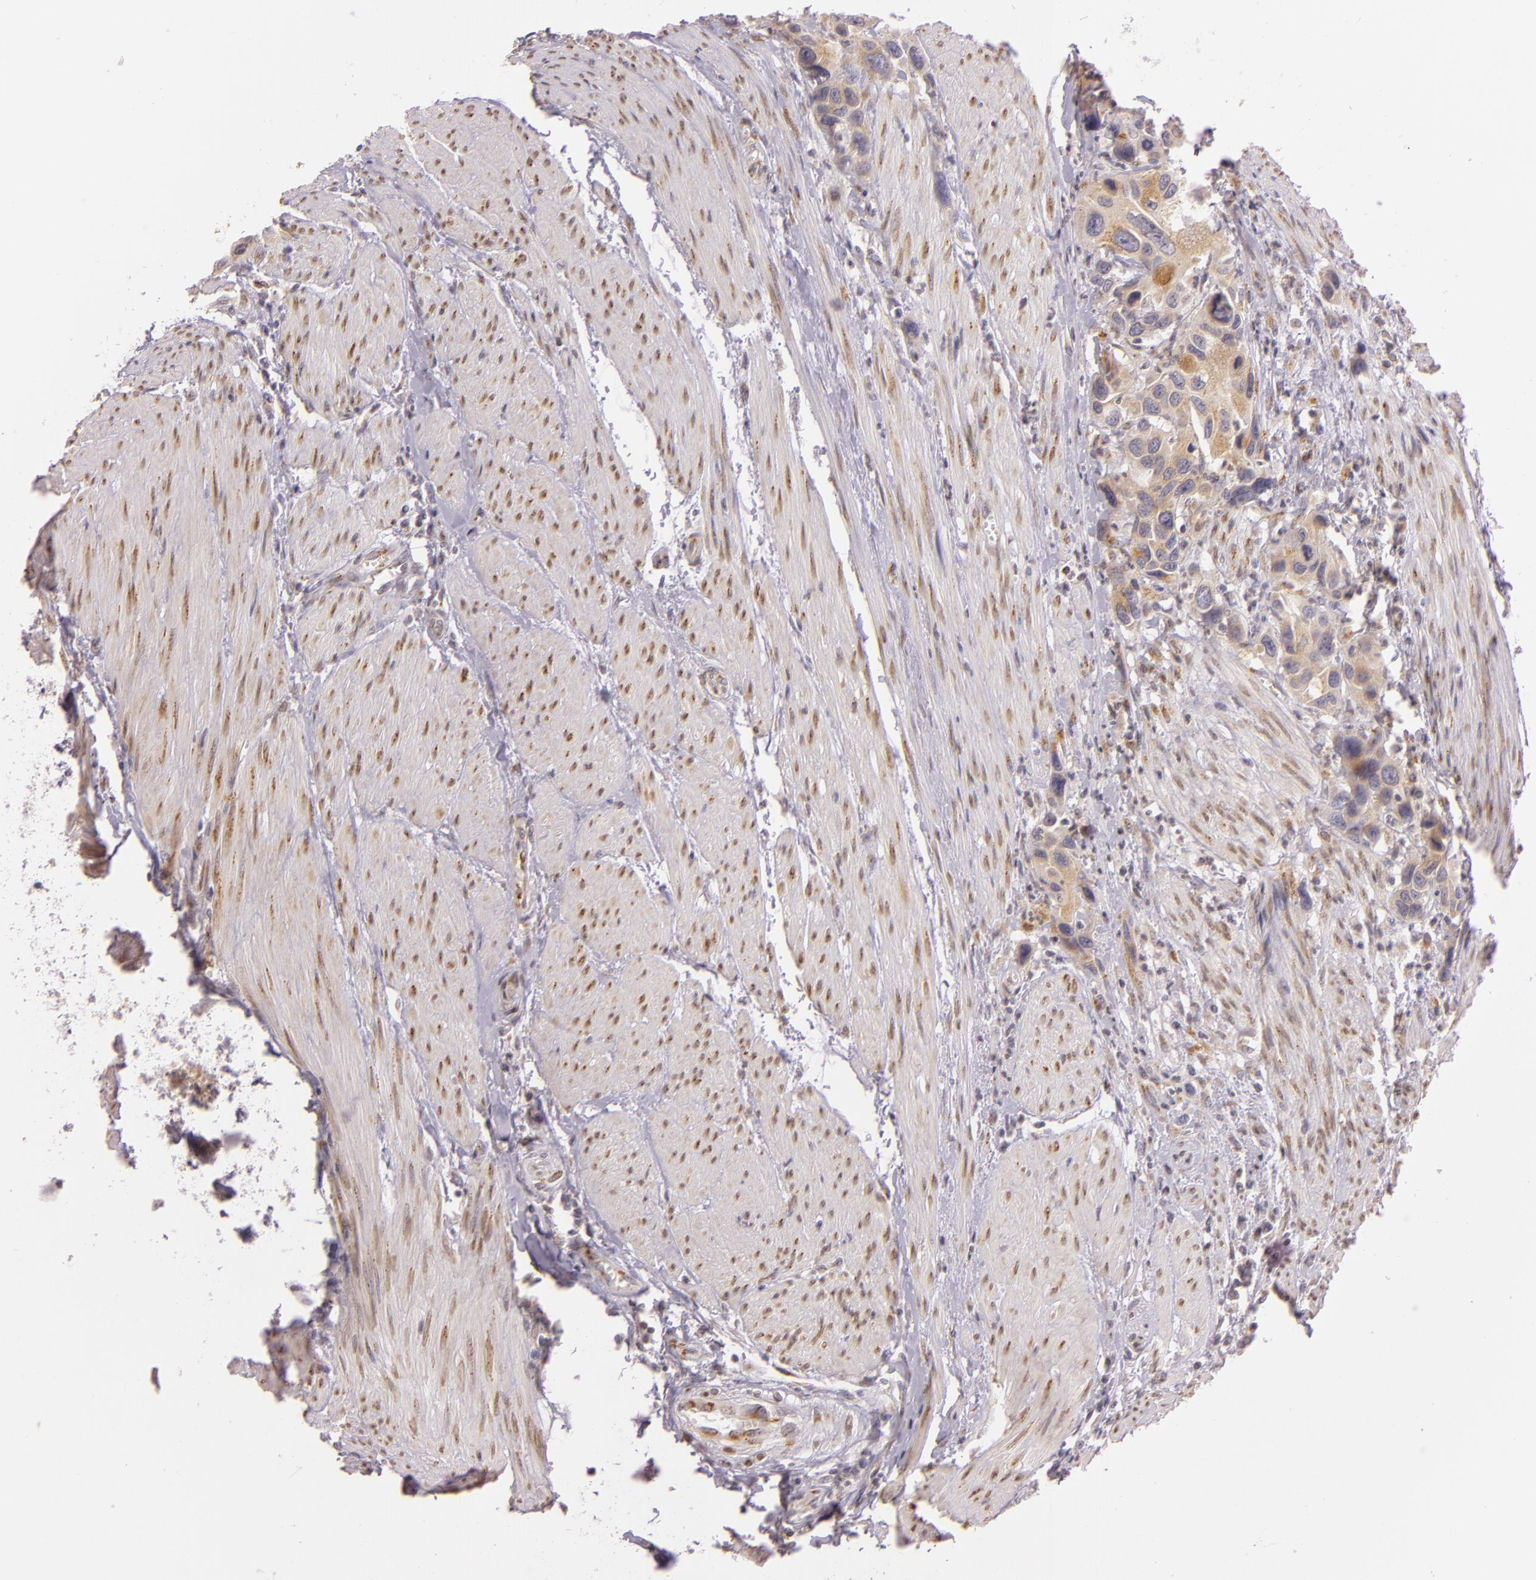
{"staining": {"intensity": "weak", "quantity": ">75%", "location": "cytoplasmic/membranous"}, "tissue": "urothelial cancer", "cell_type": "Tumor cells", "image_type": "cancer", "snomed": [{"axis": "morphology", "description": "Urothelial carcinoma, High grade"}, {"axis": "topography", "description": "Urinary bladder"}], "caption": "A low amount of weak cytoplasmic/membranous staining is identified in about >75% of tumor cells in urothelial carcinoma (high-grade) tissue.", "gene": "LGMN", "patient": {"sex": "male", "age": 66}}